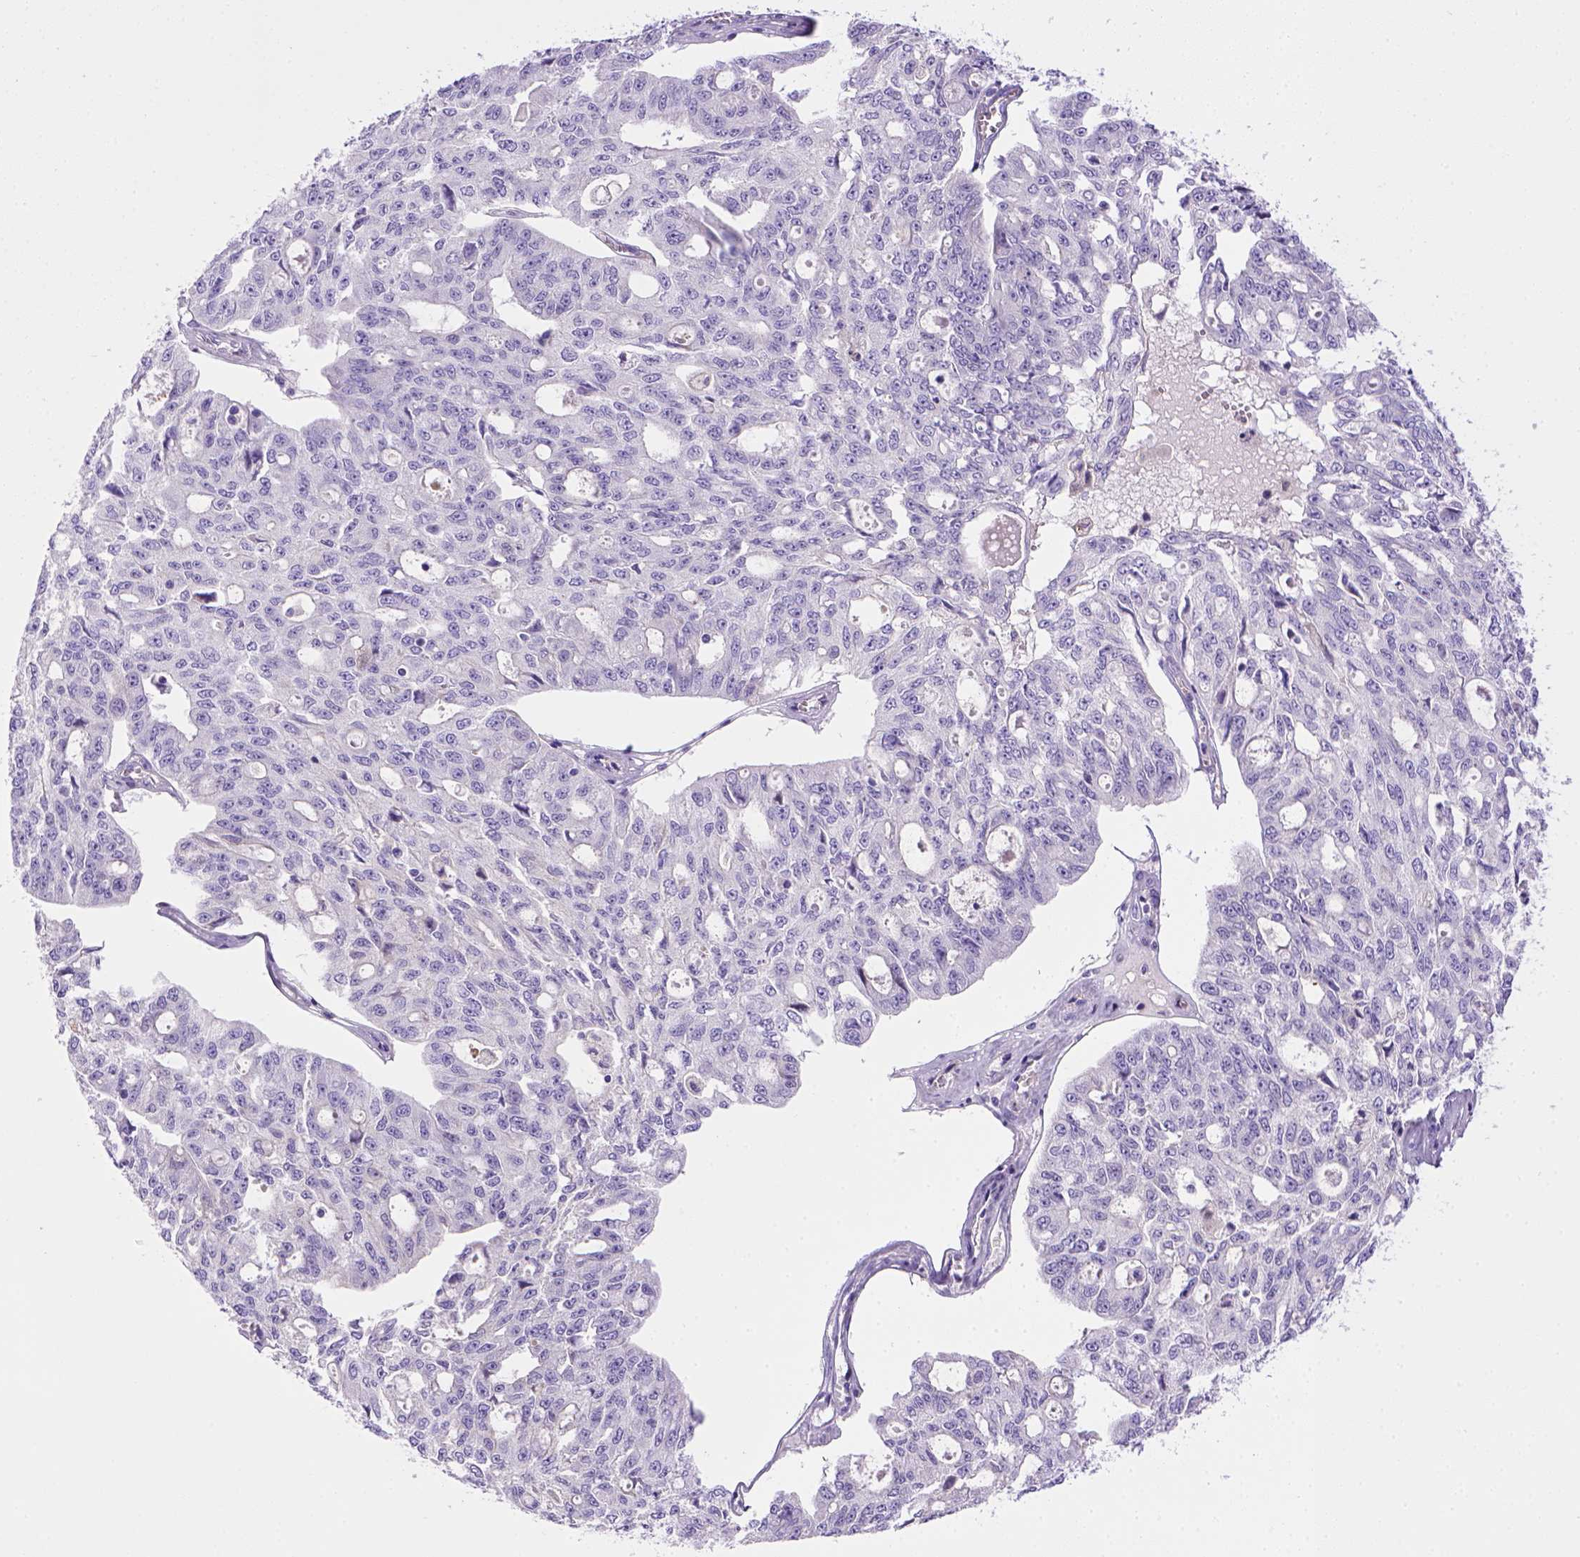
{"staining": {"intensity": "negative", "quantity": "none", "location": "none"}, "tissue": "ovarian cancer", "cell_type": "Tumor cells", "image_type": "cancer", "snomed": [{"axis": "morphology", "description": "Carcinoma, endometroid"}, {"axis": "topography", "description": "Ovary"}], "caption": "IHC of ovarian cancer (endometroid carcinoma) shows no expression in tumor cells.", "gene": "BAAT", "patient": {"sex": "female", "age": 65}}